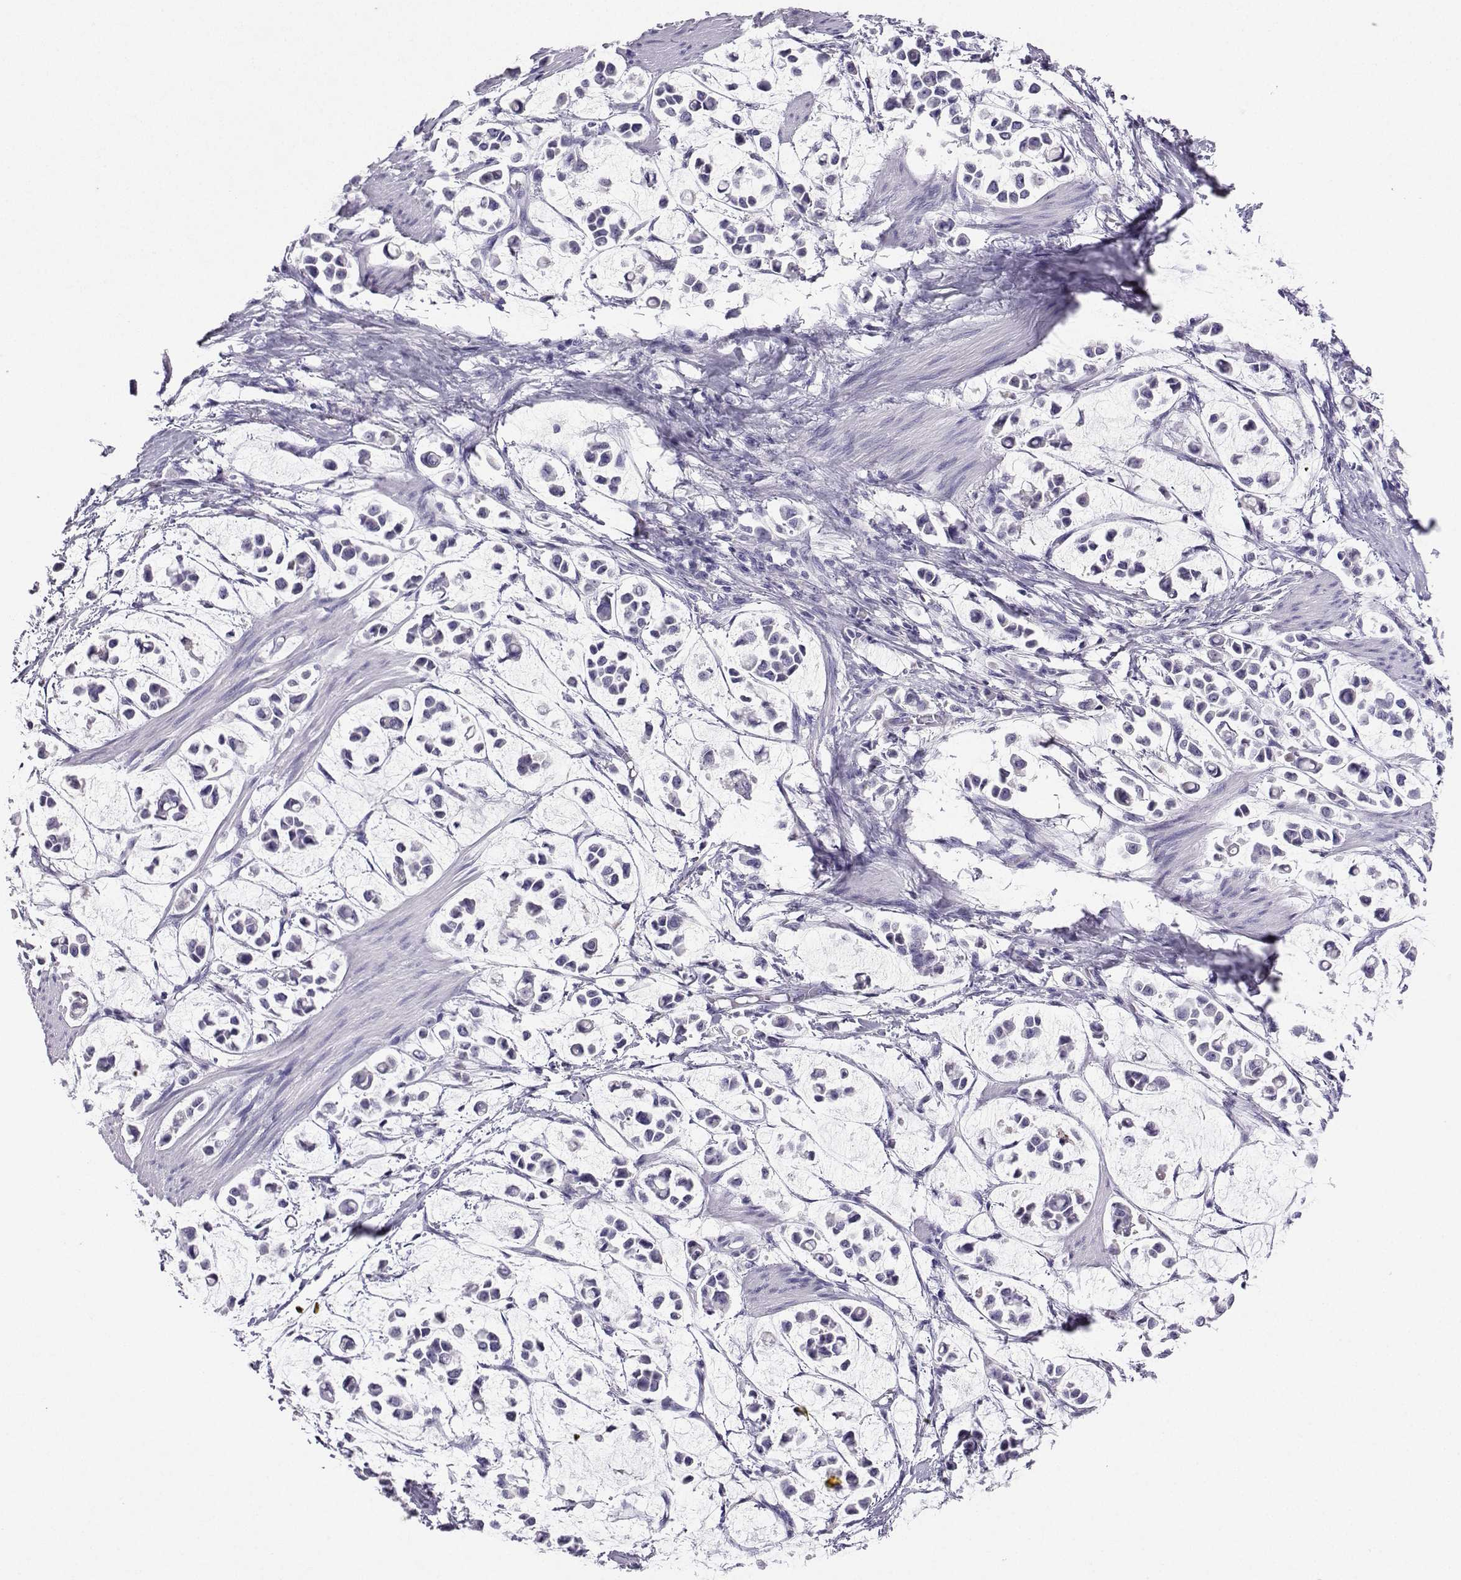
{"staining": {"intensity": "negative", "quantity": "none", "location": "none"}, "tissue": "stomach cancer", "cell_type": "Tumor cells", "image_type": "cancer", "snomed": [{"axis": "morphology", "description": "Adenocarcinoma, NOS"}, {"axis": "topography", "description": "Stomach"}], "caption": "Tumor cells show no significant protein expression in stomach cancer.", "gene": "GRIK4", "patient": {"sex": "male", "age": 82}}